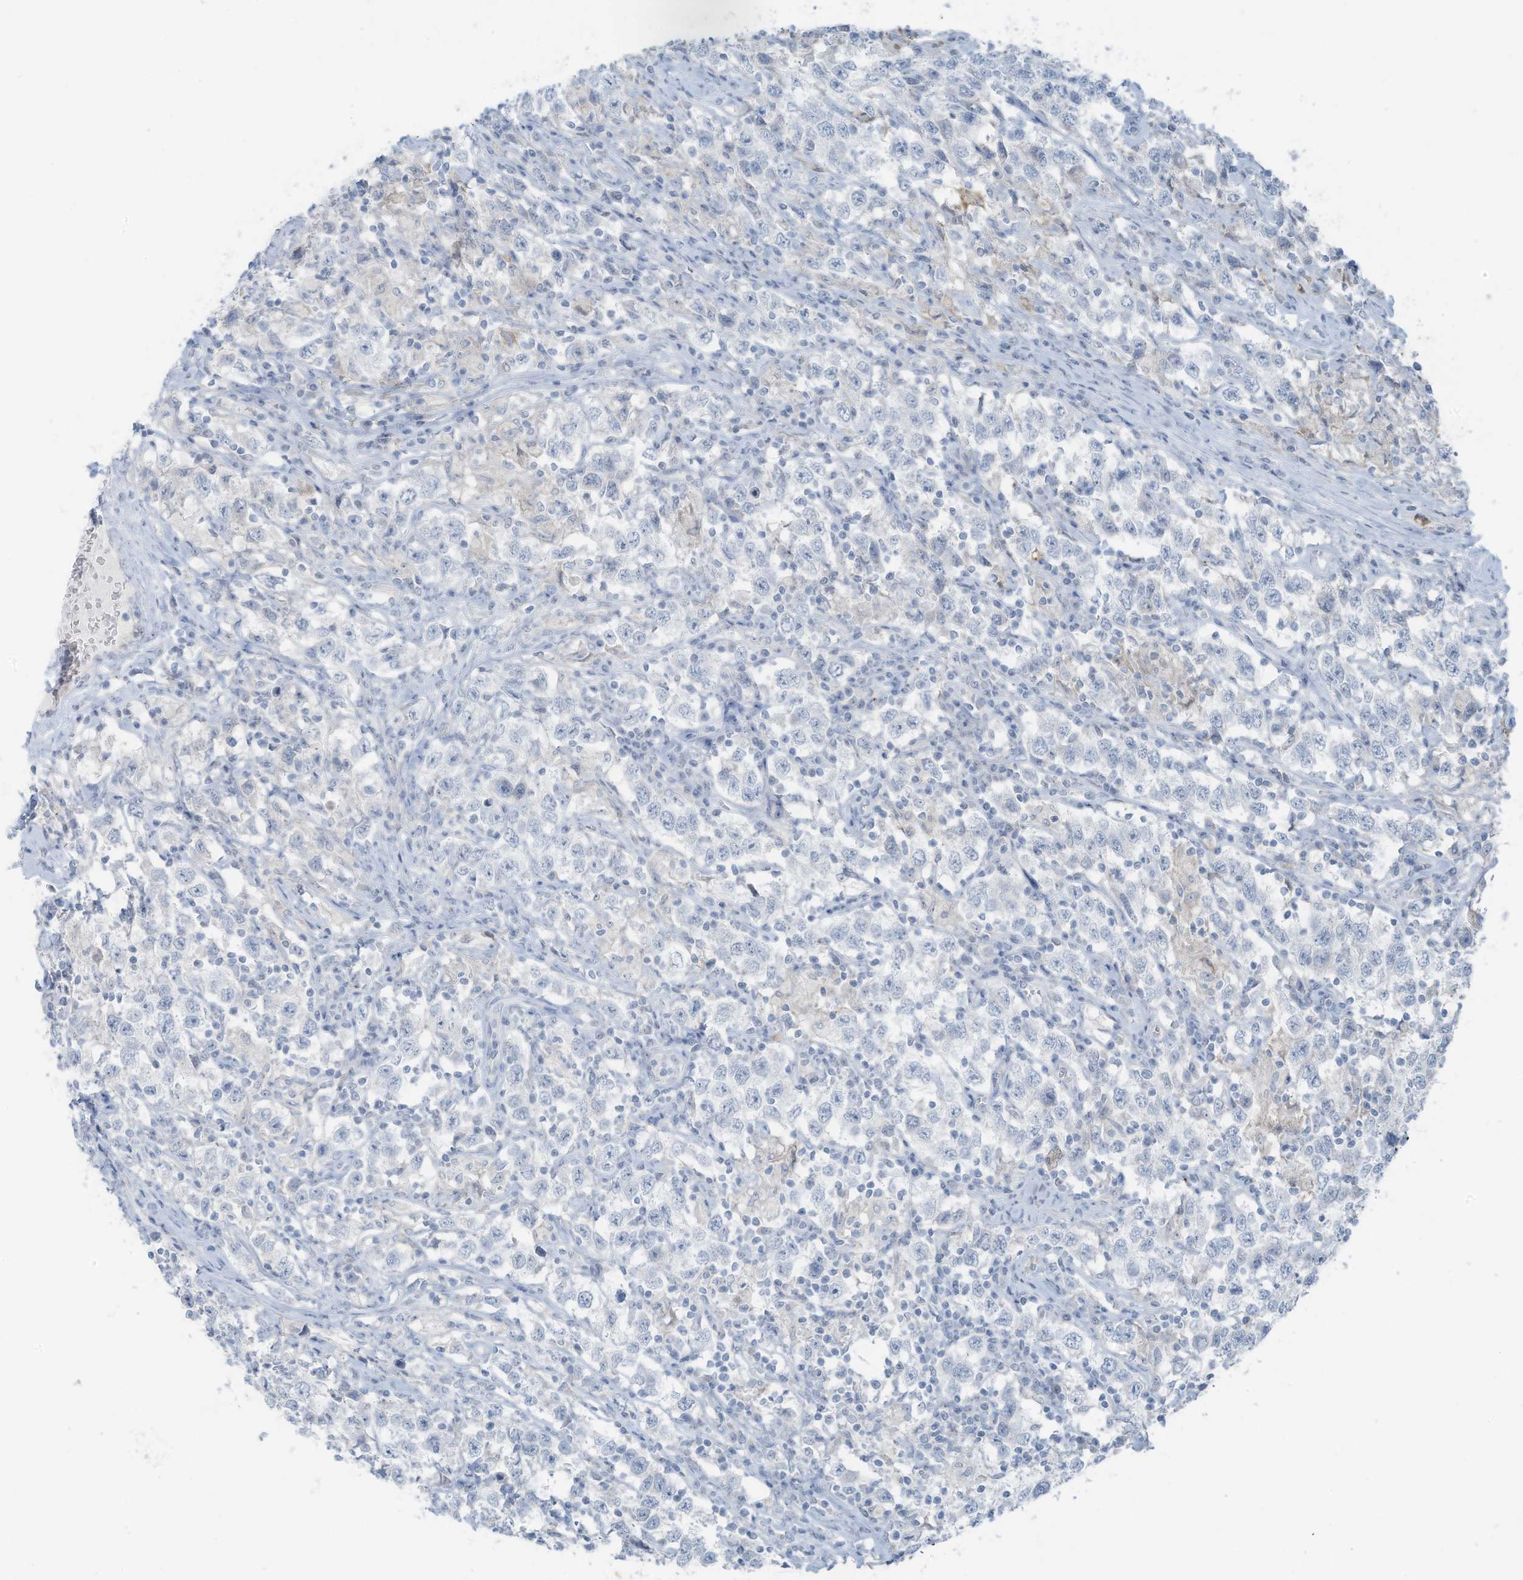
{"staining": {"intensity": "negative", "quantity": "none", "location": "none"}, "tissue": "testis cancer", "cell_type": "Tumor cells", "image_type": "cancer", "snomed": [{"axis": "morphology", "description": "Seminoma, NOS"}, {"axis": "topography", "description": "Testis"}], "caption": "High power microscopy histopathology image of an immunohistochemistry image of testis seminoma, revealing no significant staining in tumor cells.", "gene": "SLC25A43", "patient": {"sex": "male", "age": 41}}